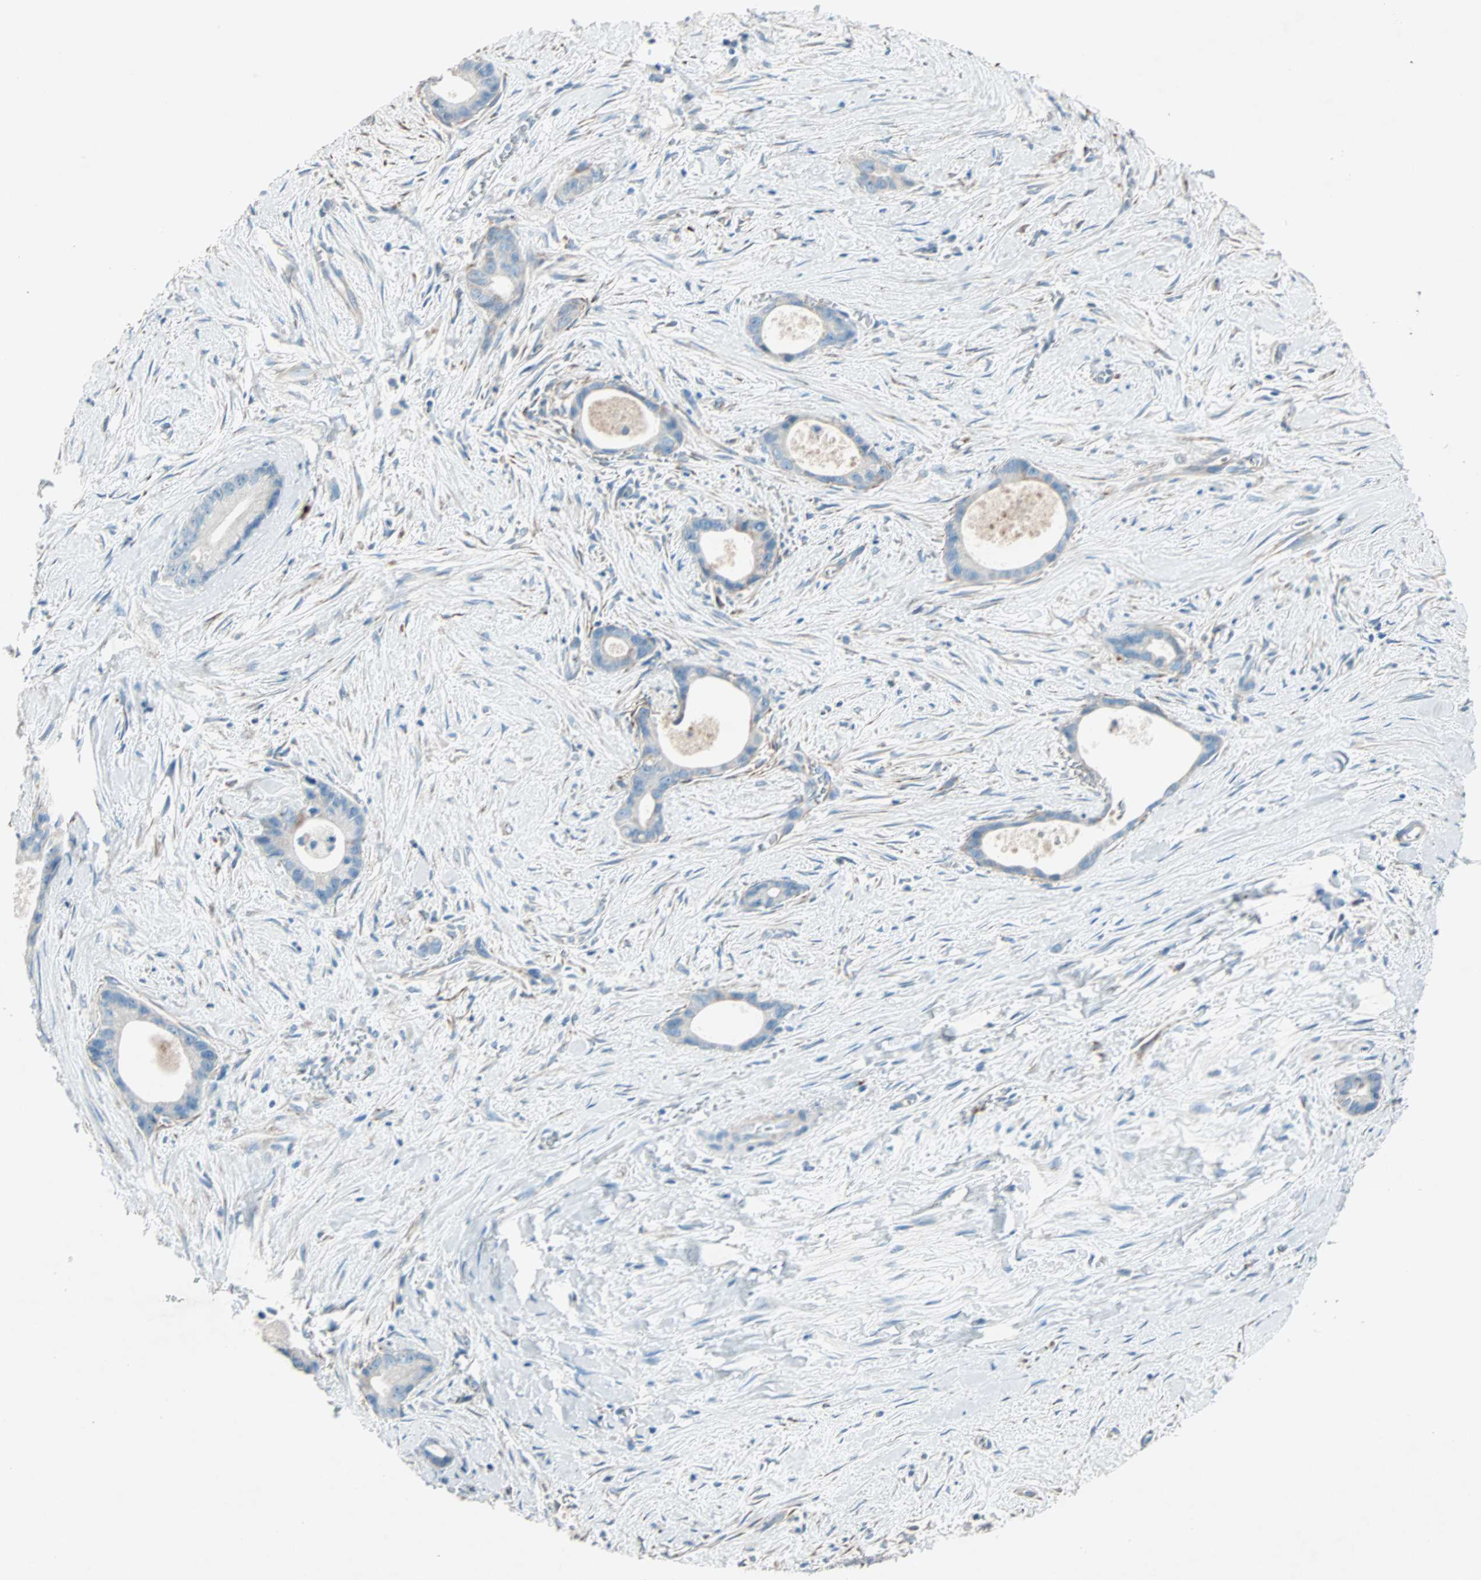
{"staining": {"intensity": "weak", "quantity": ">75%", "location": "cytoplasmic/membranous"}, "tissue": "liver cancer", "cell_type": "Tumor cells", "image_type": "cancer", "snomed": [{"axis": "morphology", "description": "Cholangiocarcinoma"}, {"axis": "topography", "description": "Liver"}], "caption": "Immunohistochemical staining of cholangiocarcinoma (liver) displays low levels of weak cytoplasmic/membranous protein positivity in about >75% of tumor cells.", "gene": "LY6G6F", "patient": {"sex": "female", "age": 55}}